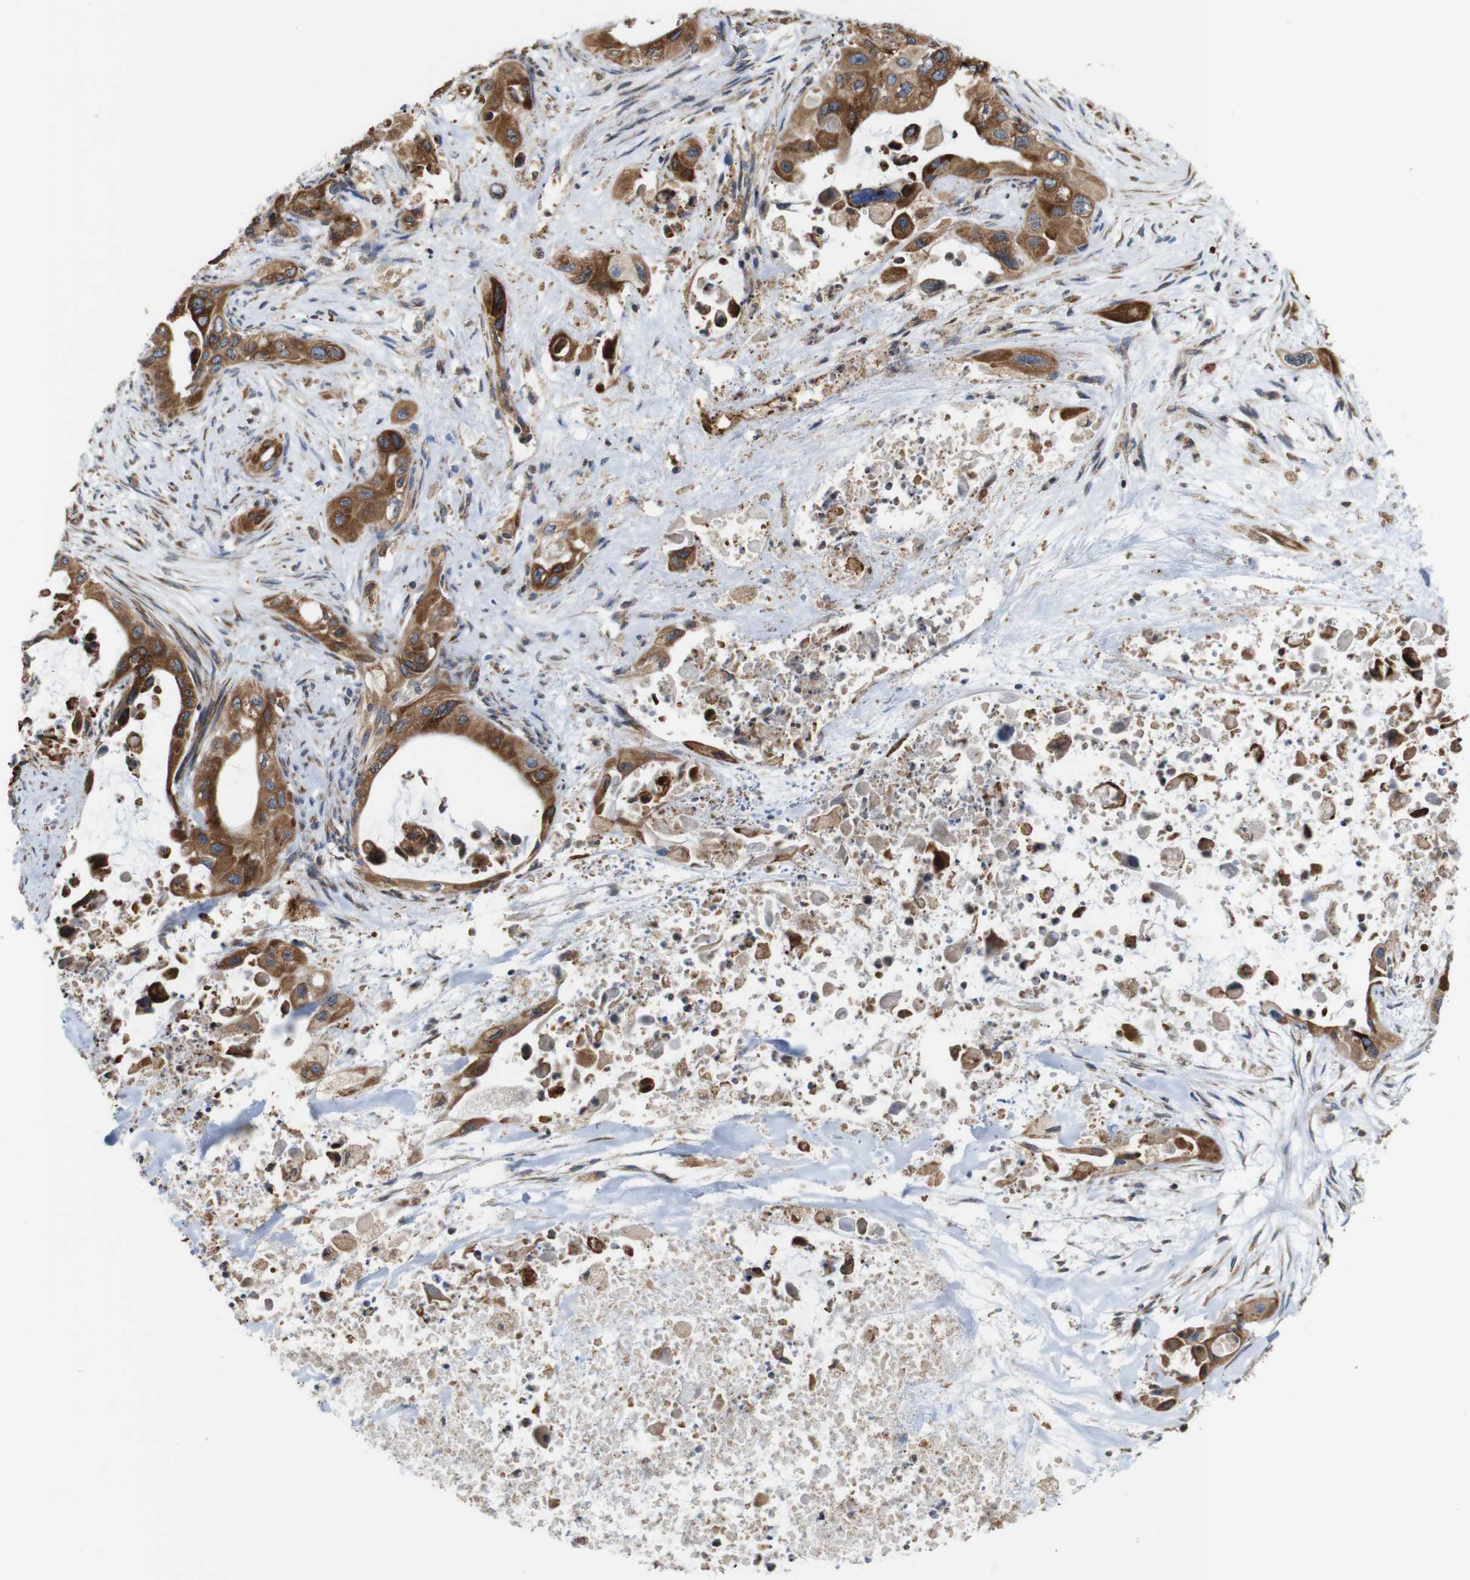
{"staining": {"intensity": "moderate", "quantity": ">75%", "location": "cytoplasmic/membranous"}, "tissue": "pancreatic cancer", "cell_type": "Tumor cells", "image_type": "cancer", "snomed": [{"axis": "morphology", "description": "Adenocarcinoma, NOS"}, {"axis": "topography", "description": "Pancreas"}], "caption": "Pancreatic cancer (adenocarcinoma) was stained to show a protein in brown. There is medium levels of moderate cytoplasmic/membranous staining in about >75% of tumor cells. The staining is performed using DAB brown chromogen to label protein expression. The nuclei are counter-stained blue using hematoxylin.", "gene": "UGGT1", "patient": {"sex": "male", "age": 73}}